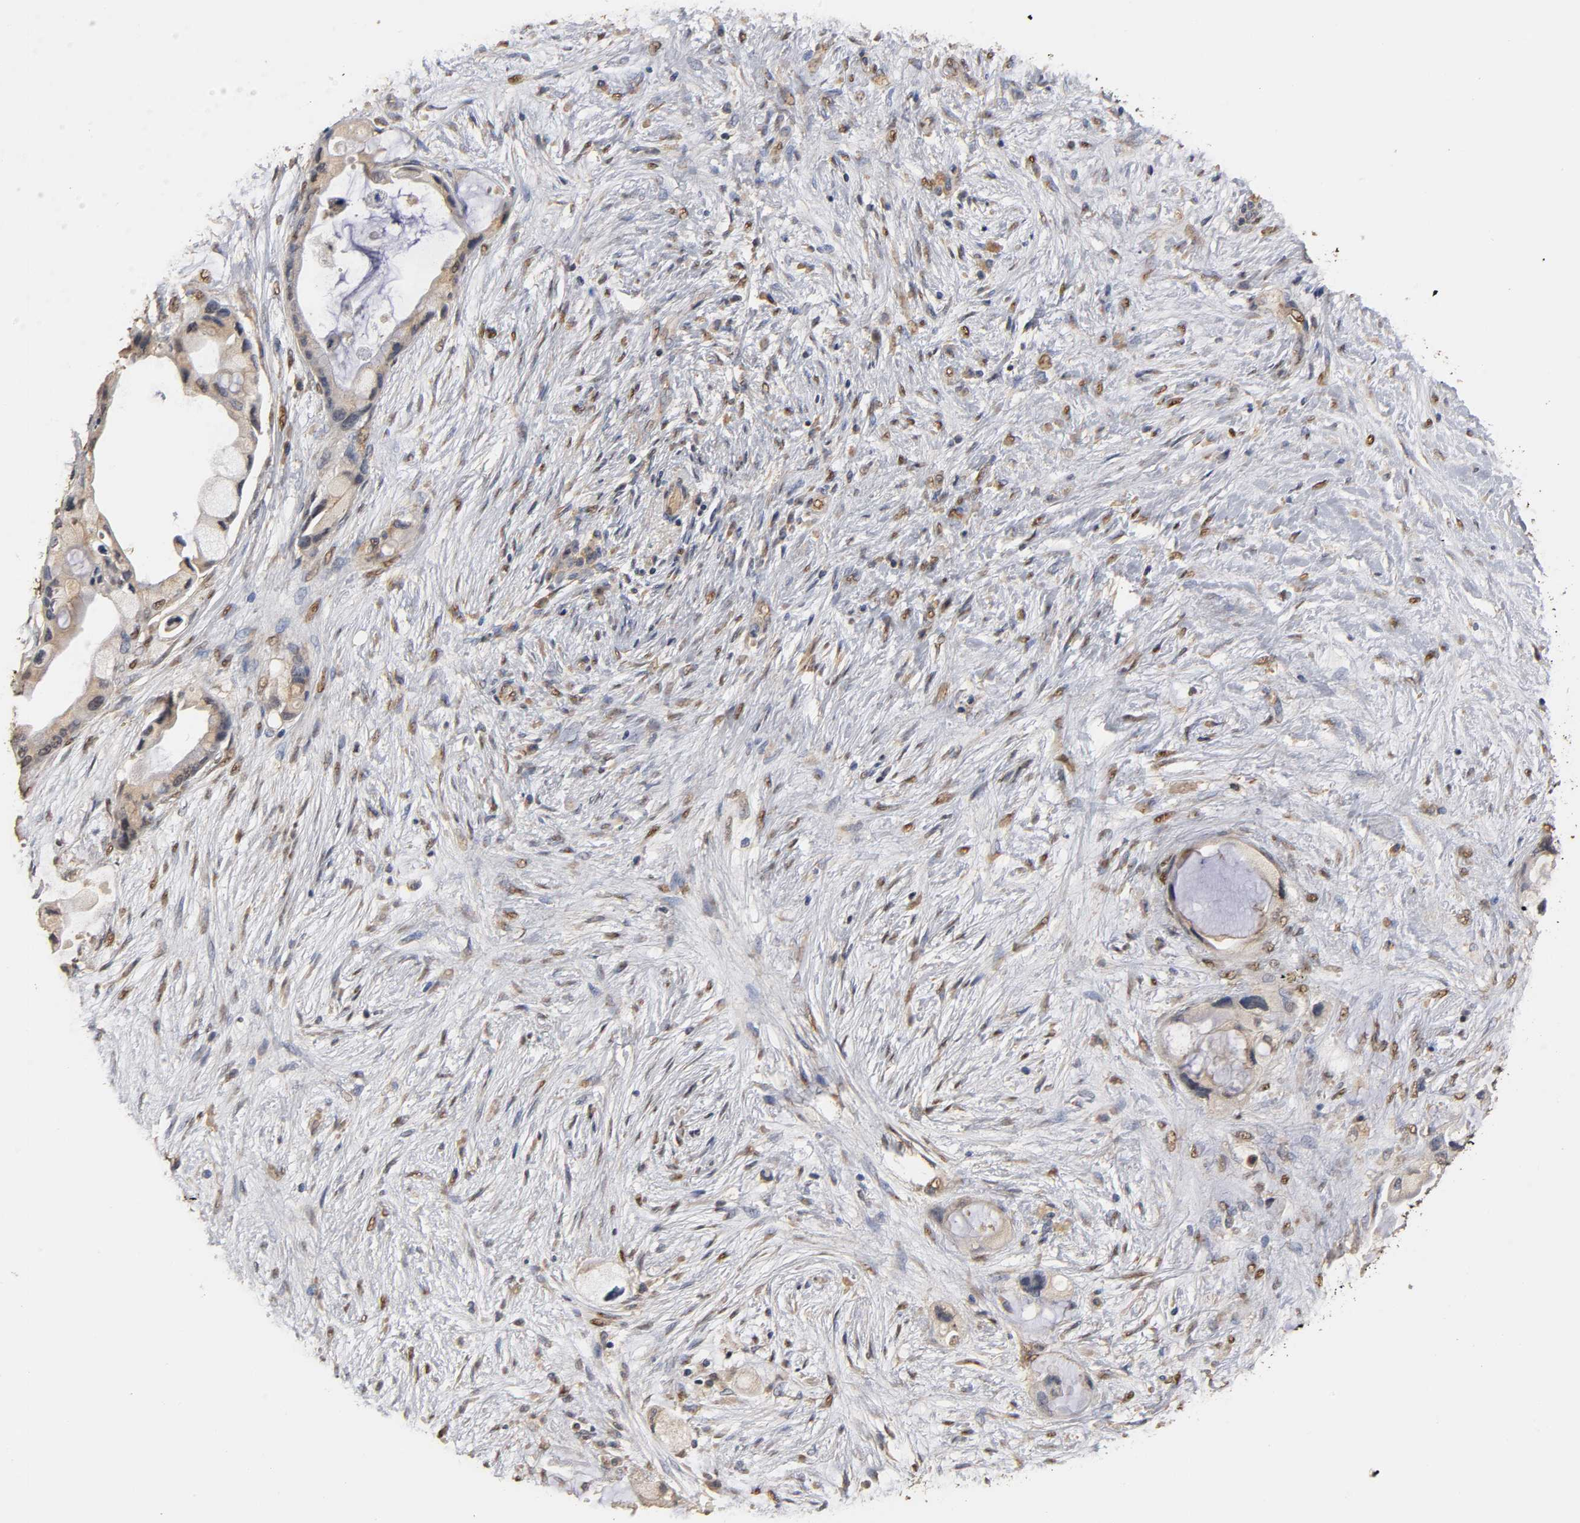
{"staining": {"intensity": "weak", "quantity": "25%-75%", "location": "cytoplasmic/membranous"}, "tissue": "pancreatic cancer", "cell_type": "Tumor cells", "image_type": "cancer", "snomed": [{"axis": "morphology", "description": "Adenocarcinoma, NOS"}, {"axis": "topography", "description": "Pancreas"}], "caption": "Weak cytoplasmic/membranous protein positivity is present in approximately 25%-75% of tumor cells in pancreatic cancer.", "gene": "PKN1", "patient": {"sex": "female", "age": 59}}